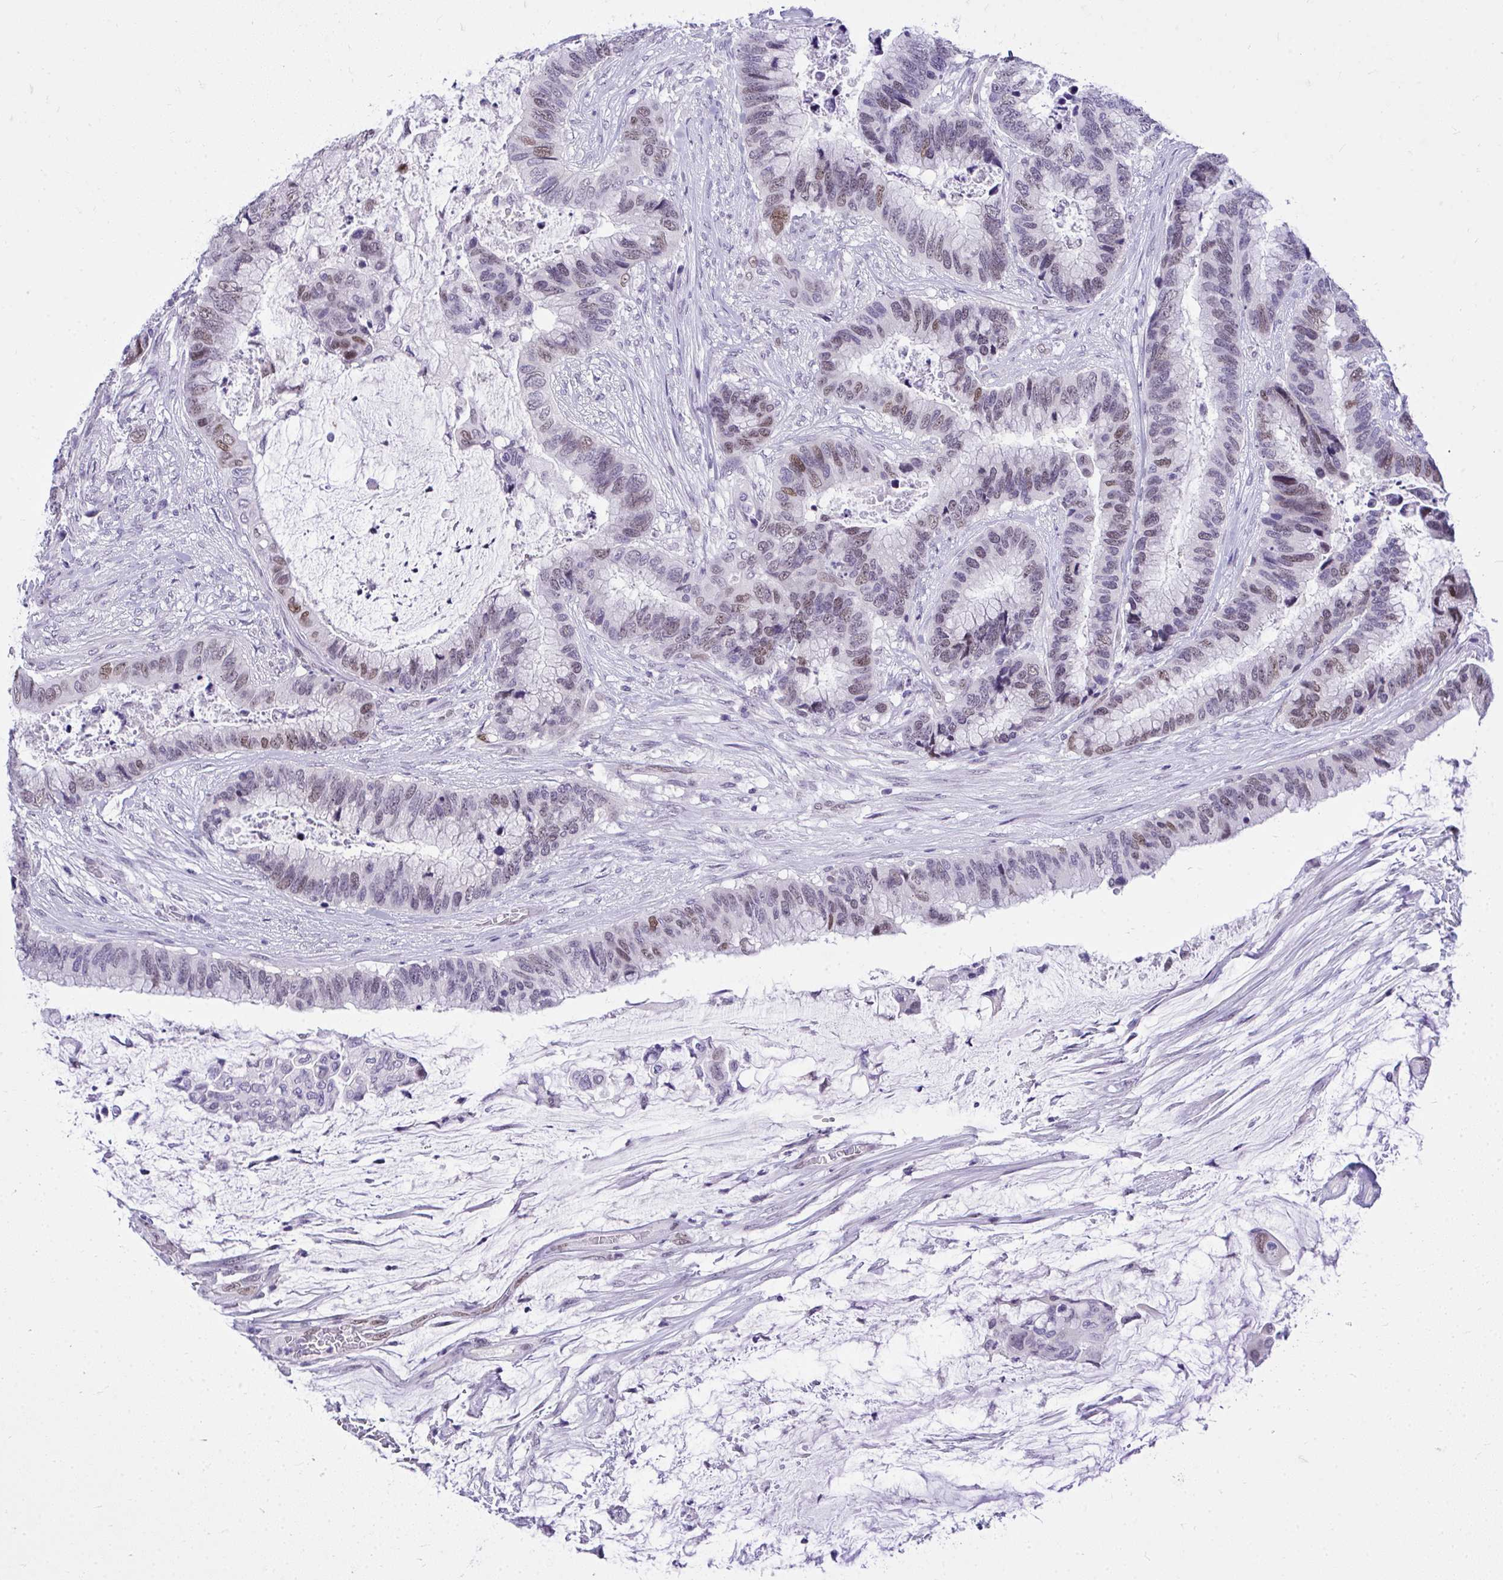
{"staining": {"intensity": "moderate", "quantity": "<25%", "location": "nuclear"}, "tissue": "colorectal cancer", "cell_type": "Tumor cells", "image_type": "cancer", "snomed": [{"axis": "morphology", "description": "Adenocarcinoma, NOS"}, {"axis": "topography", "description": "Rectum"}], "caption": "A brown stain shows moderate nuclear expression of a protein in human colorectal cancer tumor cells. Nuclei are stained in blue.", "gene": "TEAD4", "patient": {"sex": "female", "age": 59}}